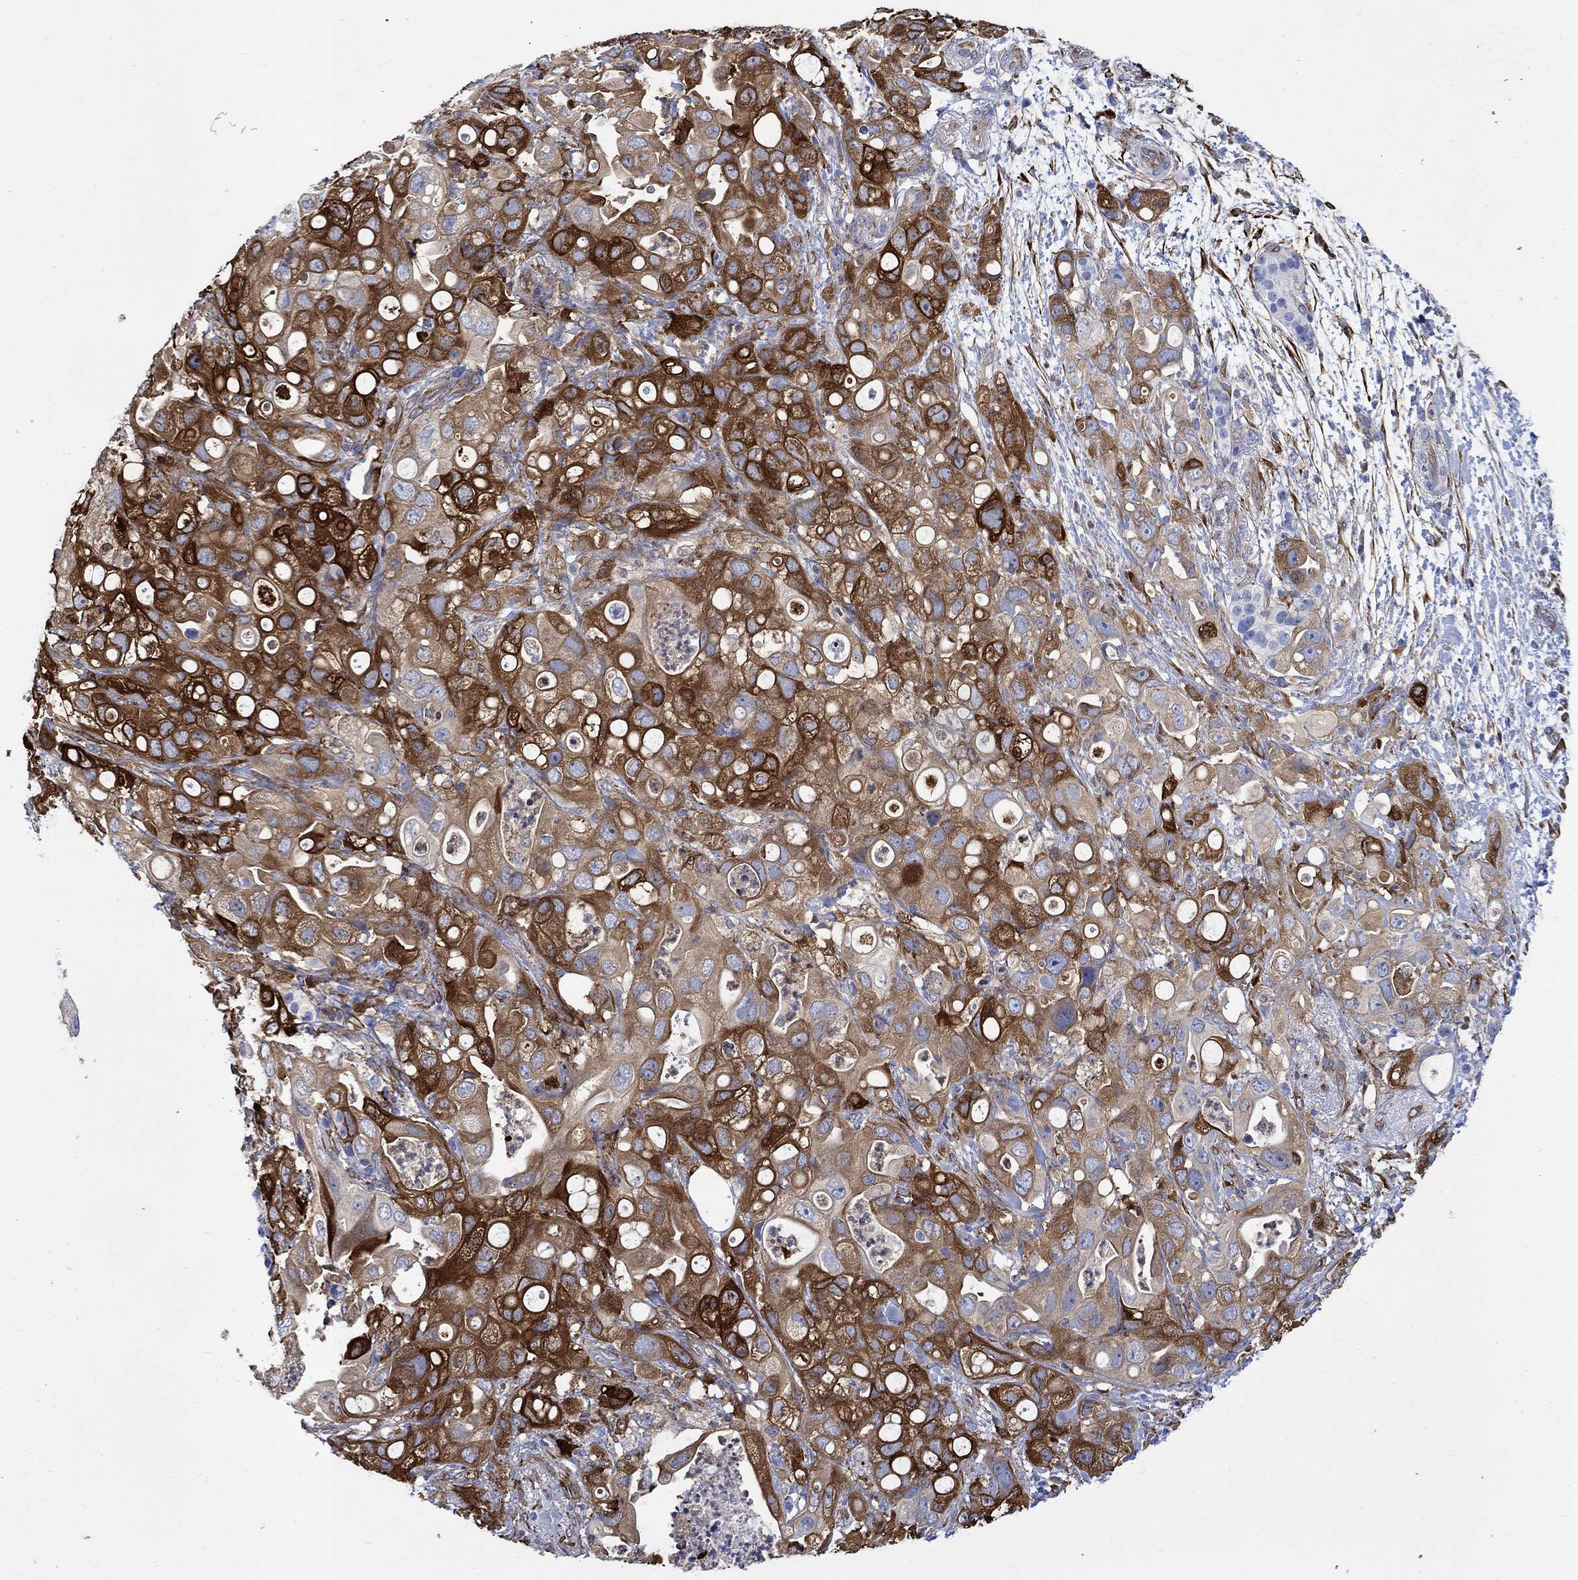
{"staining": {"intensity": "strong", "quantity": "25%-75%", "location": "cytoplasmic/membranous"}, "tissue": "pancreatic cancer", "cell_type": "Tumor cells", "image_type": "cancer", "snomed": [{"axis": "morphology", "description": "Adenocarcinoma, NOS"}, {"axis": "topography", "description": "Pancreas"}], "caption": "Adenocarcinoma (pancreatic) stained with a brown dye demonstrates strong cytoplasmic/membranous positive positivity in about 25%-75% of tumor cells.", "gene": "TGM2", "patient": {"sex": "female", "age": 72}}